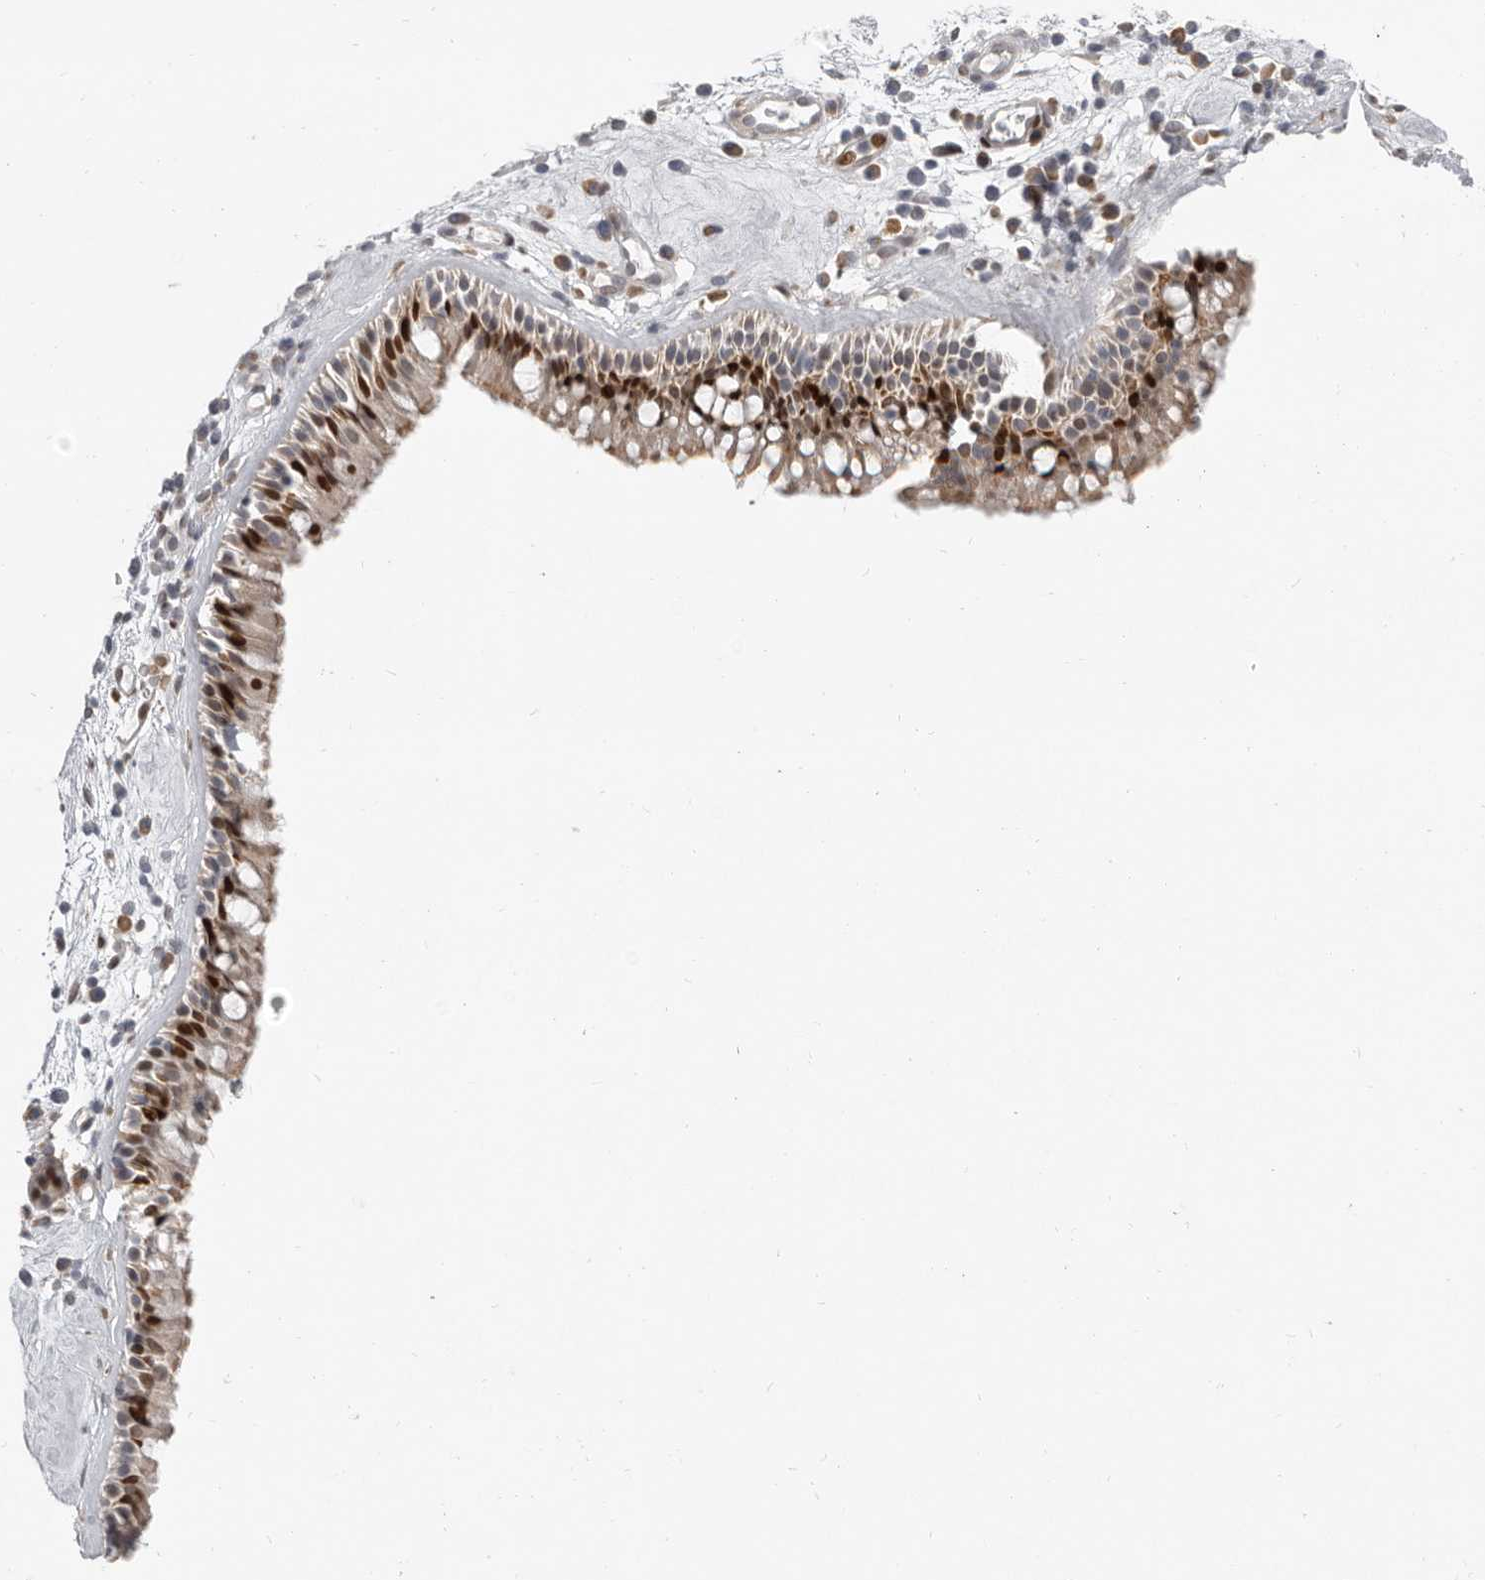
{"staining": {"intensity": "strong", "quantity": "25%-75%", "location": "nuclear"}, "tissue": "nasopharynx", "cell_type": "Respiratory epithelial cells", "image_type": "normal", "snomed": [{"axis": "morphology", "description": "Normal tissue, NOS"}, {"axis": "morphology", "description": "Inflammation, NOS"}, {"axis": "morphology", "description": "Malignant melanoma, Metastatic site"}, {"axis": "topography", "description": "Nasopharynx"}], "caption": "IHC image of unremarkable nasopharynx: human nasopharynx stained using IHC exhibits high levels of strong protein expression localized specifically in the nuclear of respiratory epithelial cells, appearing as a nuclear brown color.", "gene": "SRP19", "patient": {"sex": "male", "age": 70}}